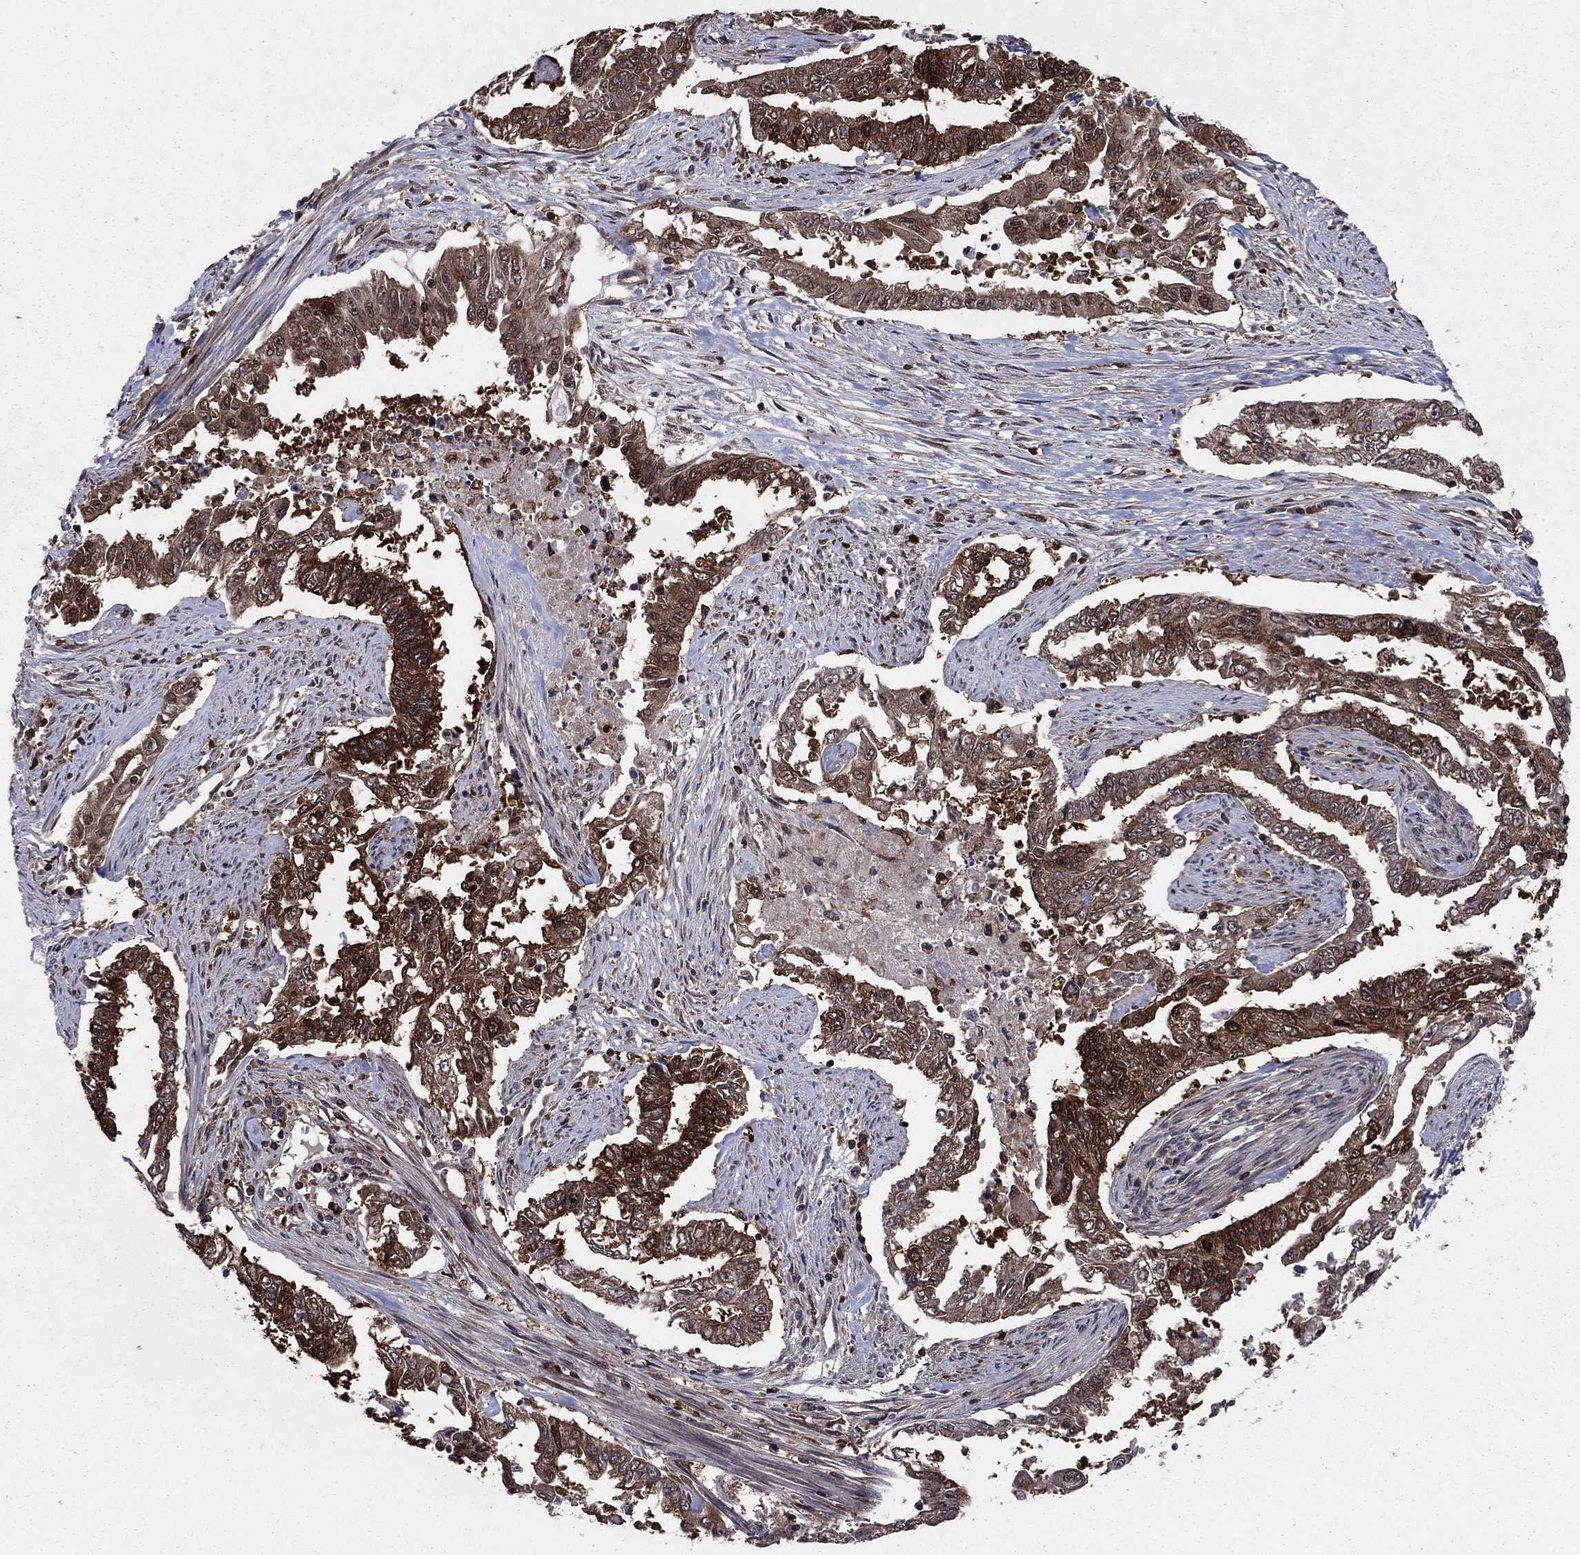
{"staining": {"intensity": "strong", "quantity": ">75%", "location": "cytoplasmic/membranous"}, "tissue": "endometrial cancer", "cell_type": "Tumor cells", "image_type": "cancer", "snomed": [{"axis": "morphology", "description": "Adenocarcinoma, NOS"}, {"axis": "topography", "description": "Uterus"}], "caption": "The photomicrograph shows immunohistochemical staining of endometrial cancer. There is strong cytoplasmic/membranous staining is seen in approximately >75% of tumor cells. The protein is stained brown, and the nuclei are stained in blue (DAB (3,3'-diaminobenzidine) IHC with brightfield microscopy, high magnification).", "gene": "CACYBP", "patient": {"sex": "female", "age": 59}}